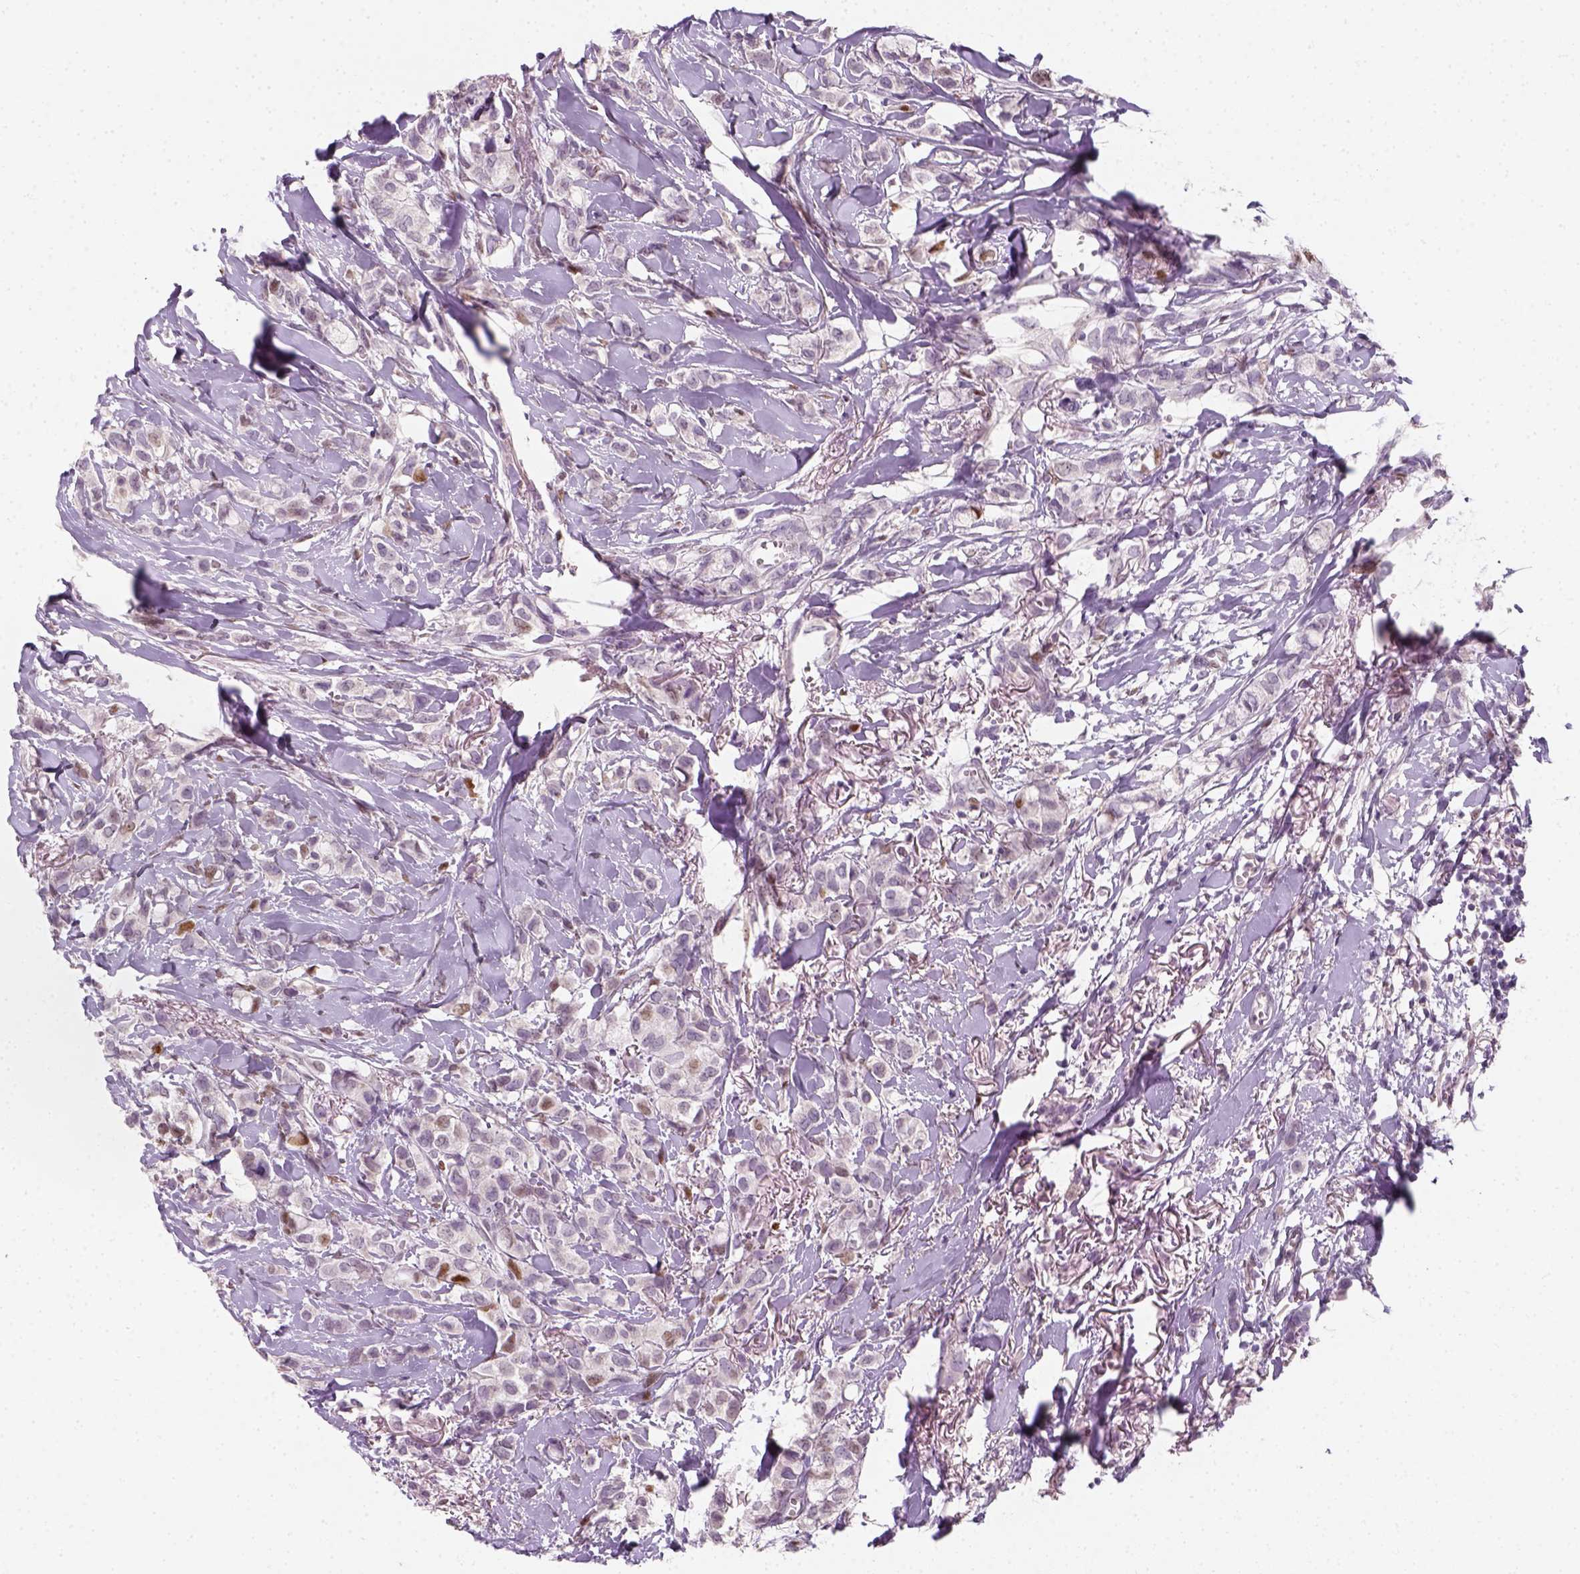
{"staining": {"intensity": "weak", "quantity": "<25%", "location": "nuclear"}, "tissue": "breast cancer", "cell_type": "Tumor cells", "image_type": "cancer", "snomed": [{"axis": "morphology", "description": "Duct carcinoma"}, {"axis": "topography", "description": "Breast"}], "caption": "This is a histopathology image of immunohistochemistry staining of intraductal carcinoma (breast), which shows no positivity in tumor cells.", "gene": "TP53", "patient": {"sex": "female", "age": 85}}